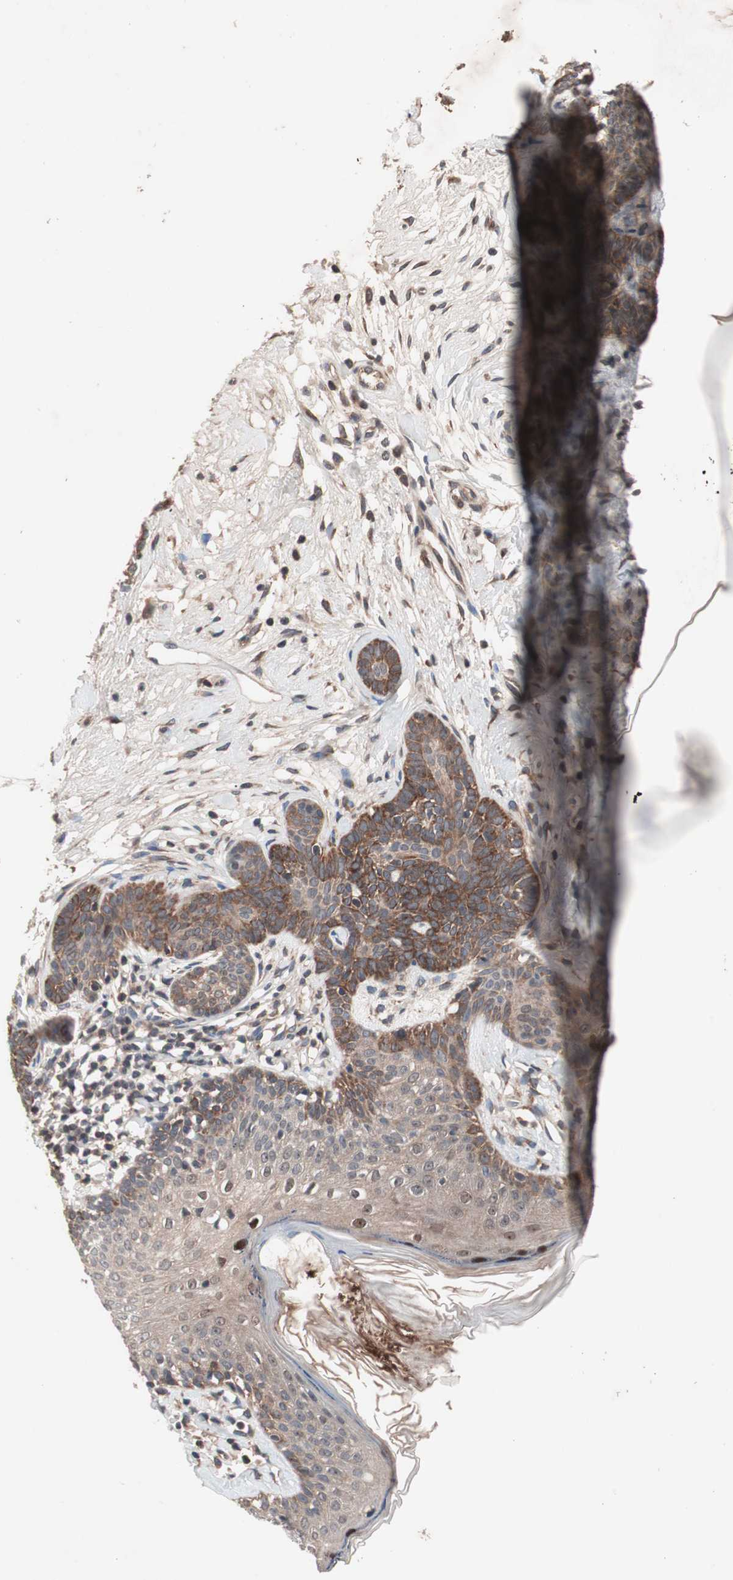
{"staining": {"intensity": "moderate", "quantity": "25%-75%", "location": "cytoplasmic/membranous"}, "tissue": "skin cancer", "cell_type": "Tumor cells", "image_type": "cancer", "snomed": [{"axis": "morphology", "description": "Developmental malformation"}, {"axis": "morphology", "description": "Basal cell carcinoma"}, {"axis": "topography", "description": "Skin"}], "caption": "Immunohistochemical staining of basal cell carcinoma (skin) demonstrates medium levels of moderate cytoplasmic/membranous protein expression in approximately 25%-75% of tumor cells.", "gene": "IRS1", "patient": {"sex": "female", "age": 62}}